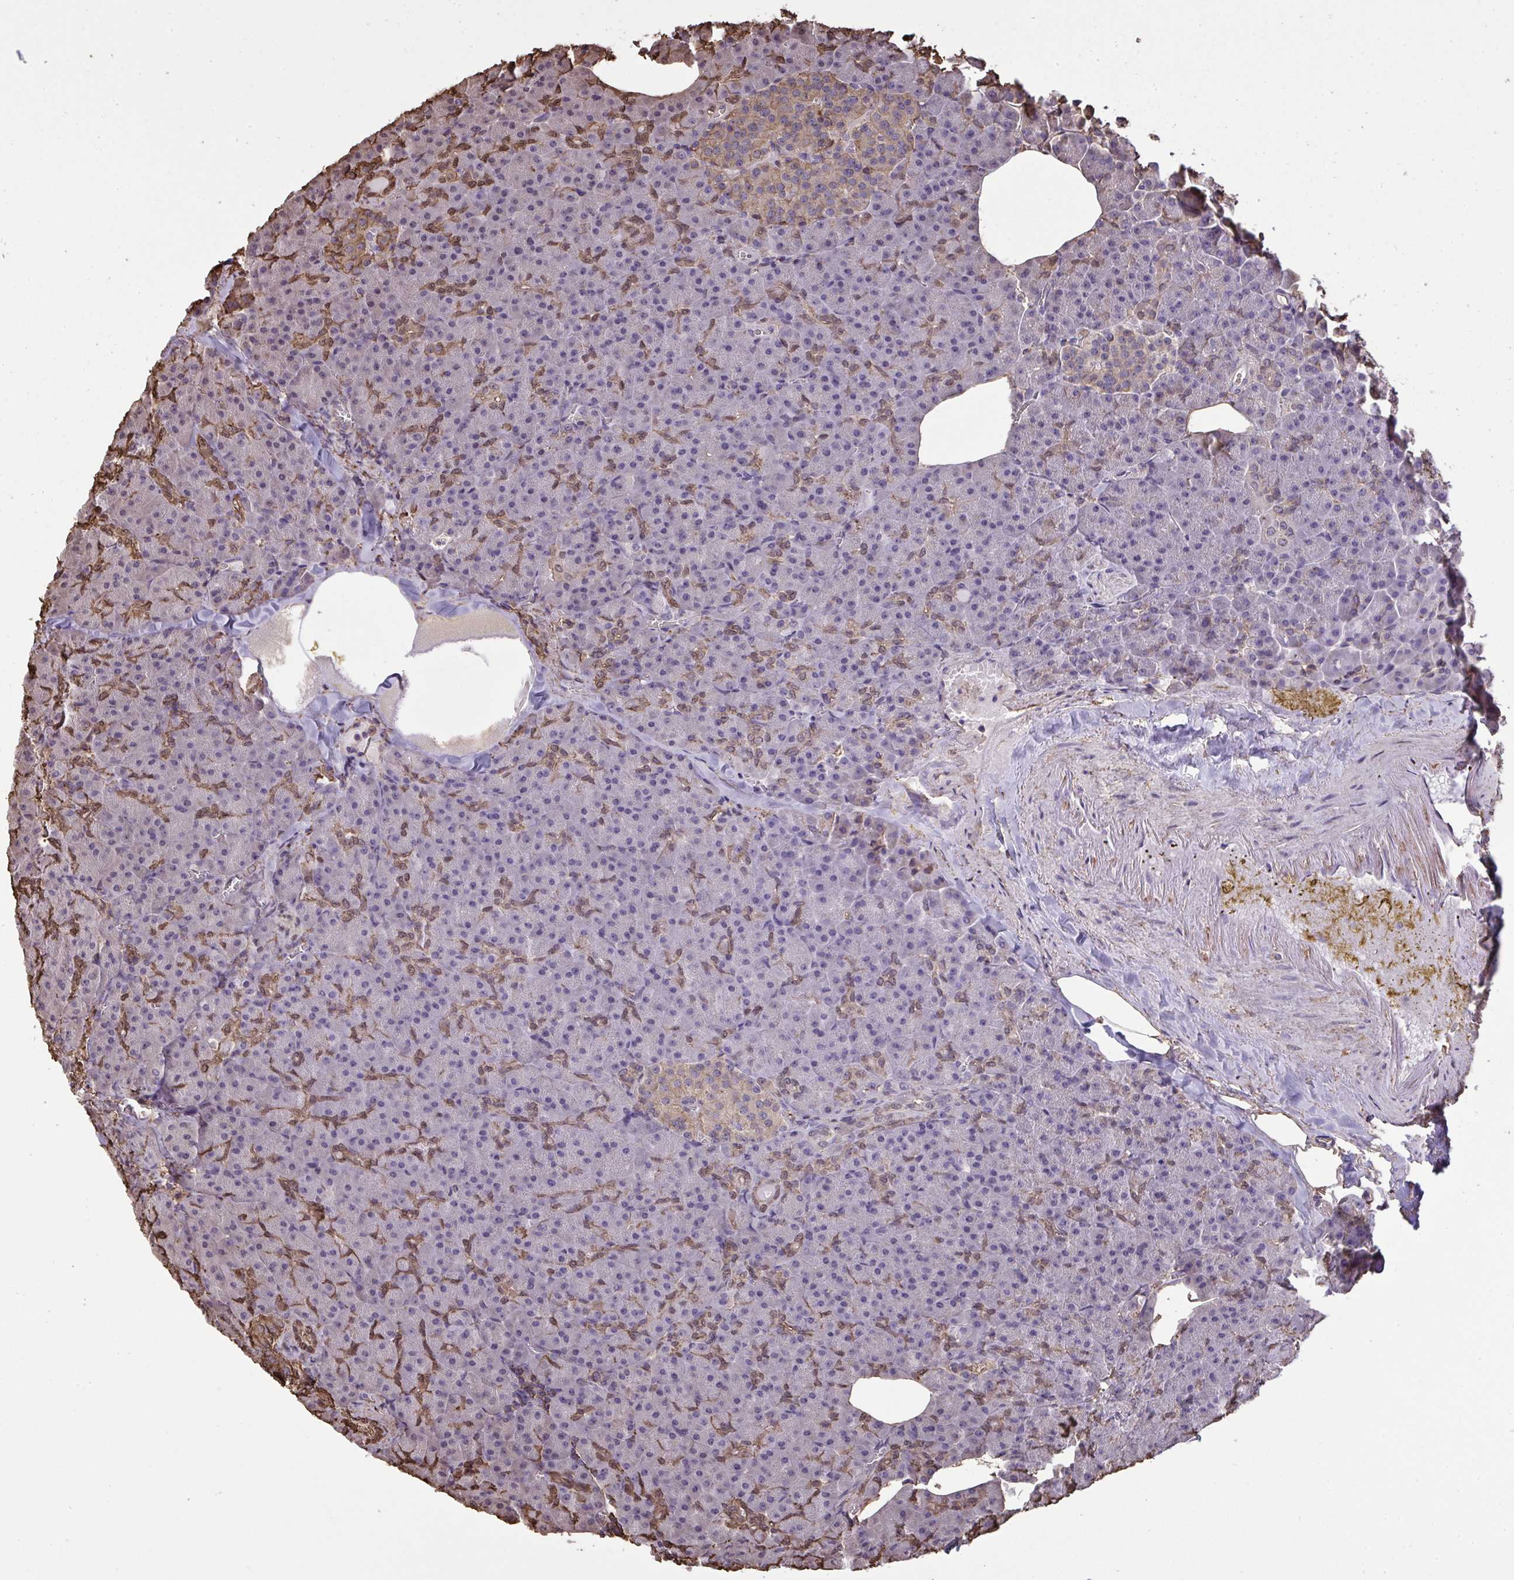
{"staining": {"intensity": "moderate", "quantity": "<25%", "location": "cytoplasmic/membranous"}, "tissue": "pancreas", "cell_type": "Exocrine glandular cells", "image_type": "normal", "snomed": [{"axis": "morphology", "description": "Normal tissue, NOS"}, {"axis": "topography", "description": "Pancreas"}], "caption": "A histopathology image of human pancreas stained for a protein displays moderate cytoplasmic/membranous brown staining in exocrine glandular cells.", "gene": "ANXA5", "patient": {"sex": "female", "age": 74}}